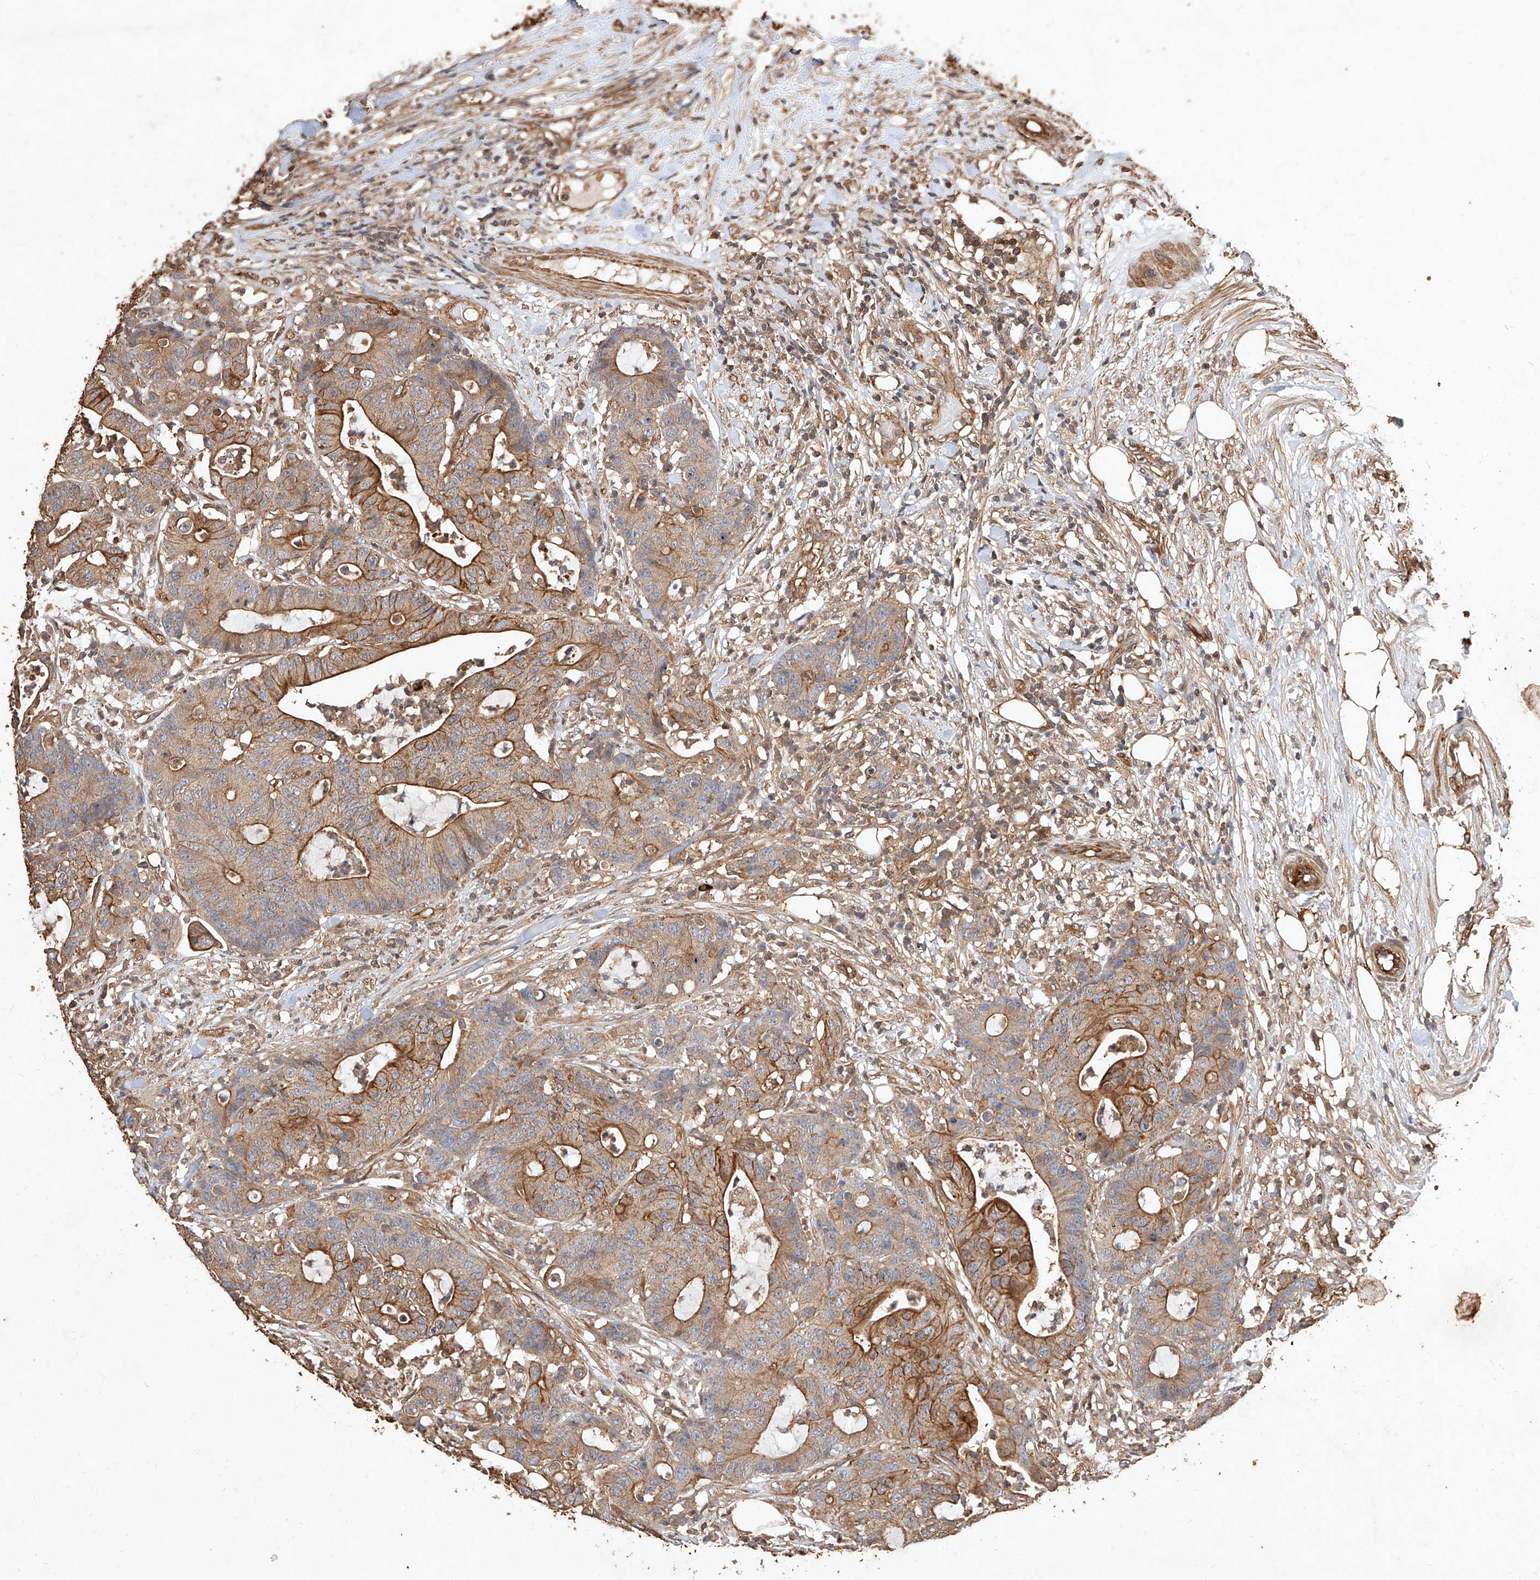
{"staining": {"intensity": "moderate", "quantity": ">75%", "location": "cytoplasmic/membranous"}, "tissue": "colorectal cancer", "cell_type": "Tumor cells", "image_type": "cancer", "snomed": [{"axis": "morphology", "description": "Adenocarcinoma, NOS"}, {"axis": "topography", "description": "Colon"}], "caption": "Protein expression analysis of human colorectal cancer (adenocarcinoma) reveals moderate cytoplasmic/membranous staining in about >75% of tumor cells.", "gene": "GHDC", "patient": {"sex": "female", "age": 84}}